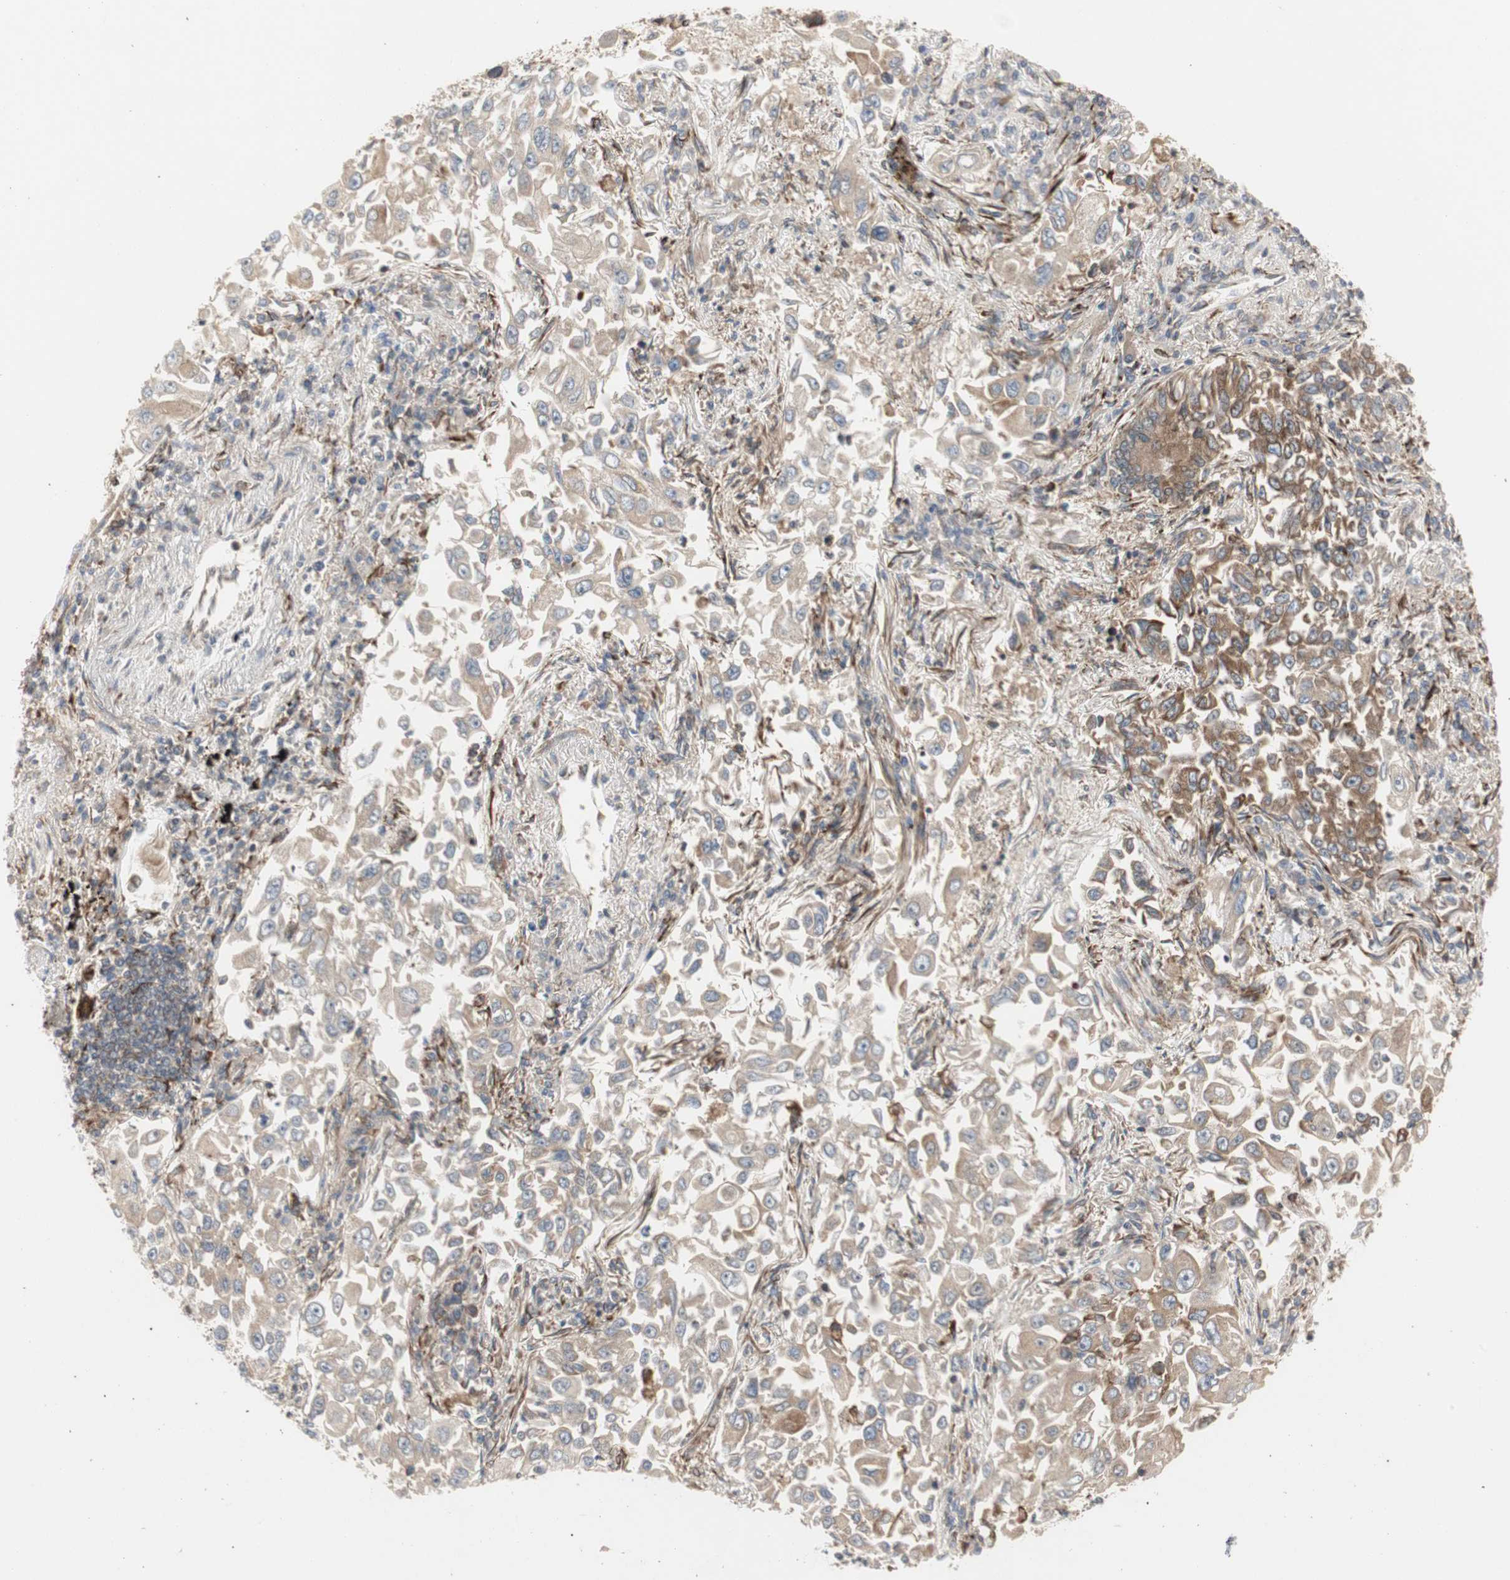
{"staining": {"intensity": "weak", "quantity": ">75%", "location": "cytoplasmic/membranous"}, "tissue": "lung cancer", "cell_type": "Tumor cells", "image_type": "cancer", "snomed": [{"axis": "morphology", "description": "Adenocarcinoma, NOS"}, {"axis": "topography", "description": "Lung"}], "caption": "Lung adenocarcinoma stained with a brown dye shows weak cytoplasmic/membranous positive expression in about >75% of tumor cells.", "gene": "H6PD", "patient": {"sex": "male", "age": 84}}